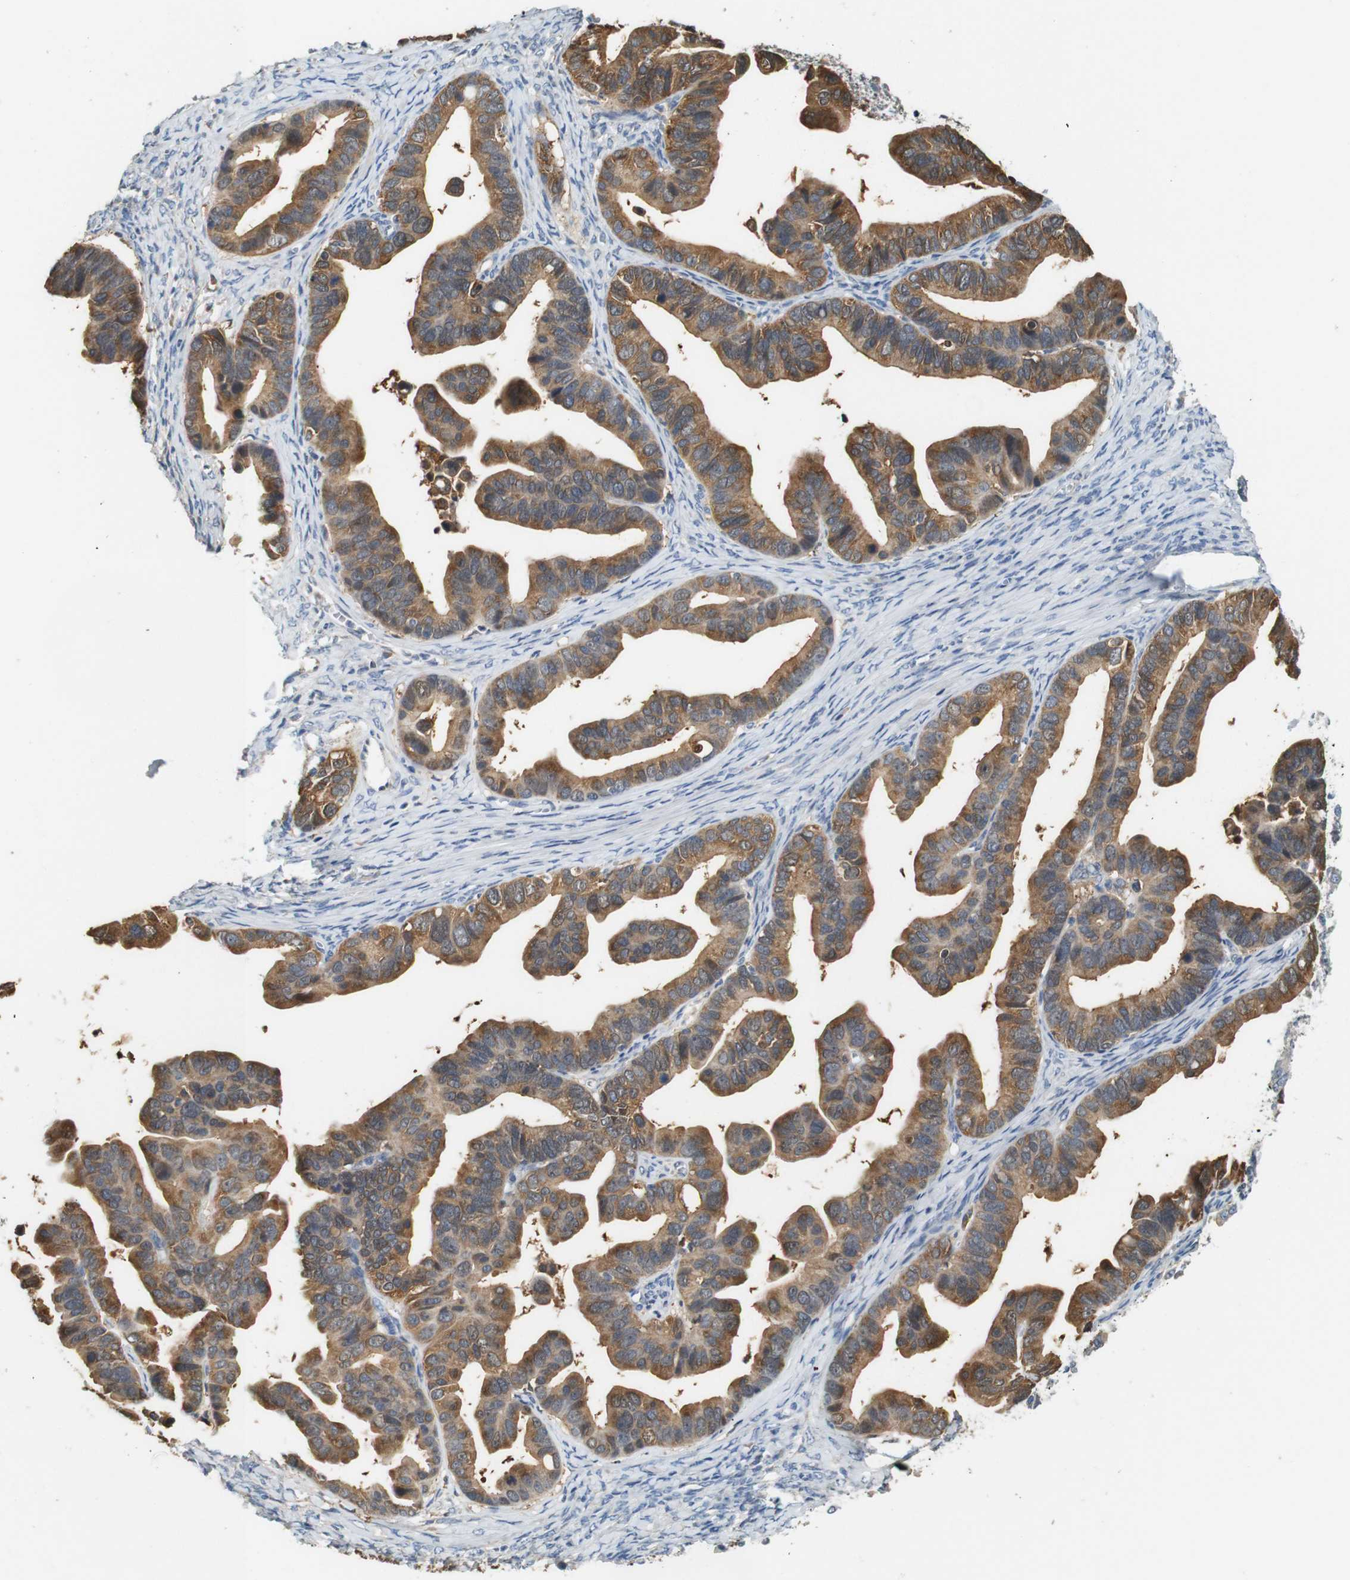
{"staining": {"intensity": "moderate", "quantity": "25%-75%", "location": "cytoplasmic/membranous"}, "tissue": "ovarian cancer", "cell_type": "Tumor cells", "image_type": "cancer", "snomed": [{"axis": "morphology", "description": "Cystadenocarcinoma, serous, NOS"}, {"axis": "topography", "description": "Ovary"}], "caption": "A high-resolution photomicrograph shows IHC staining of serous cystadenocarcinoma (ovarian), which exhibits moderate cytoplasmic/membranous expression in approximately 25%-75% of tumor cells. The staining was performed using DAB (3,3'-diaminobenzidine) to visualize the protein expression in brown, while the nuclei were stained in blue with hematoxylin (Magnification: 20x).", "gene": "NEBL", "patient": {"sex": "female", "age": 56}}